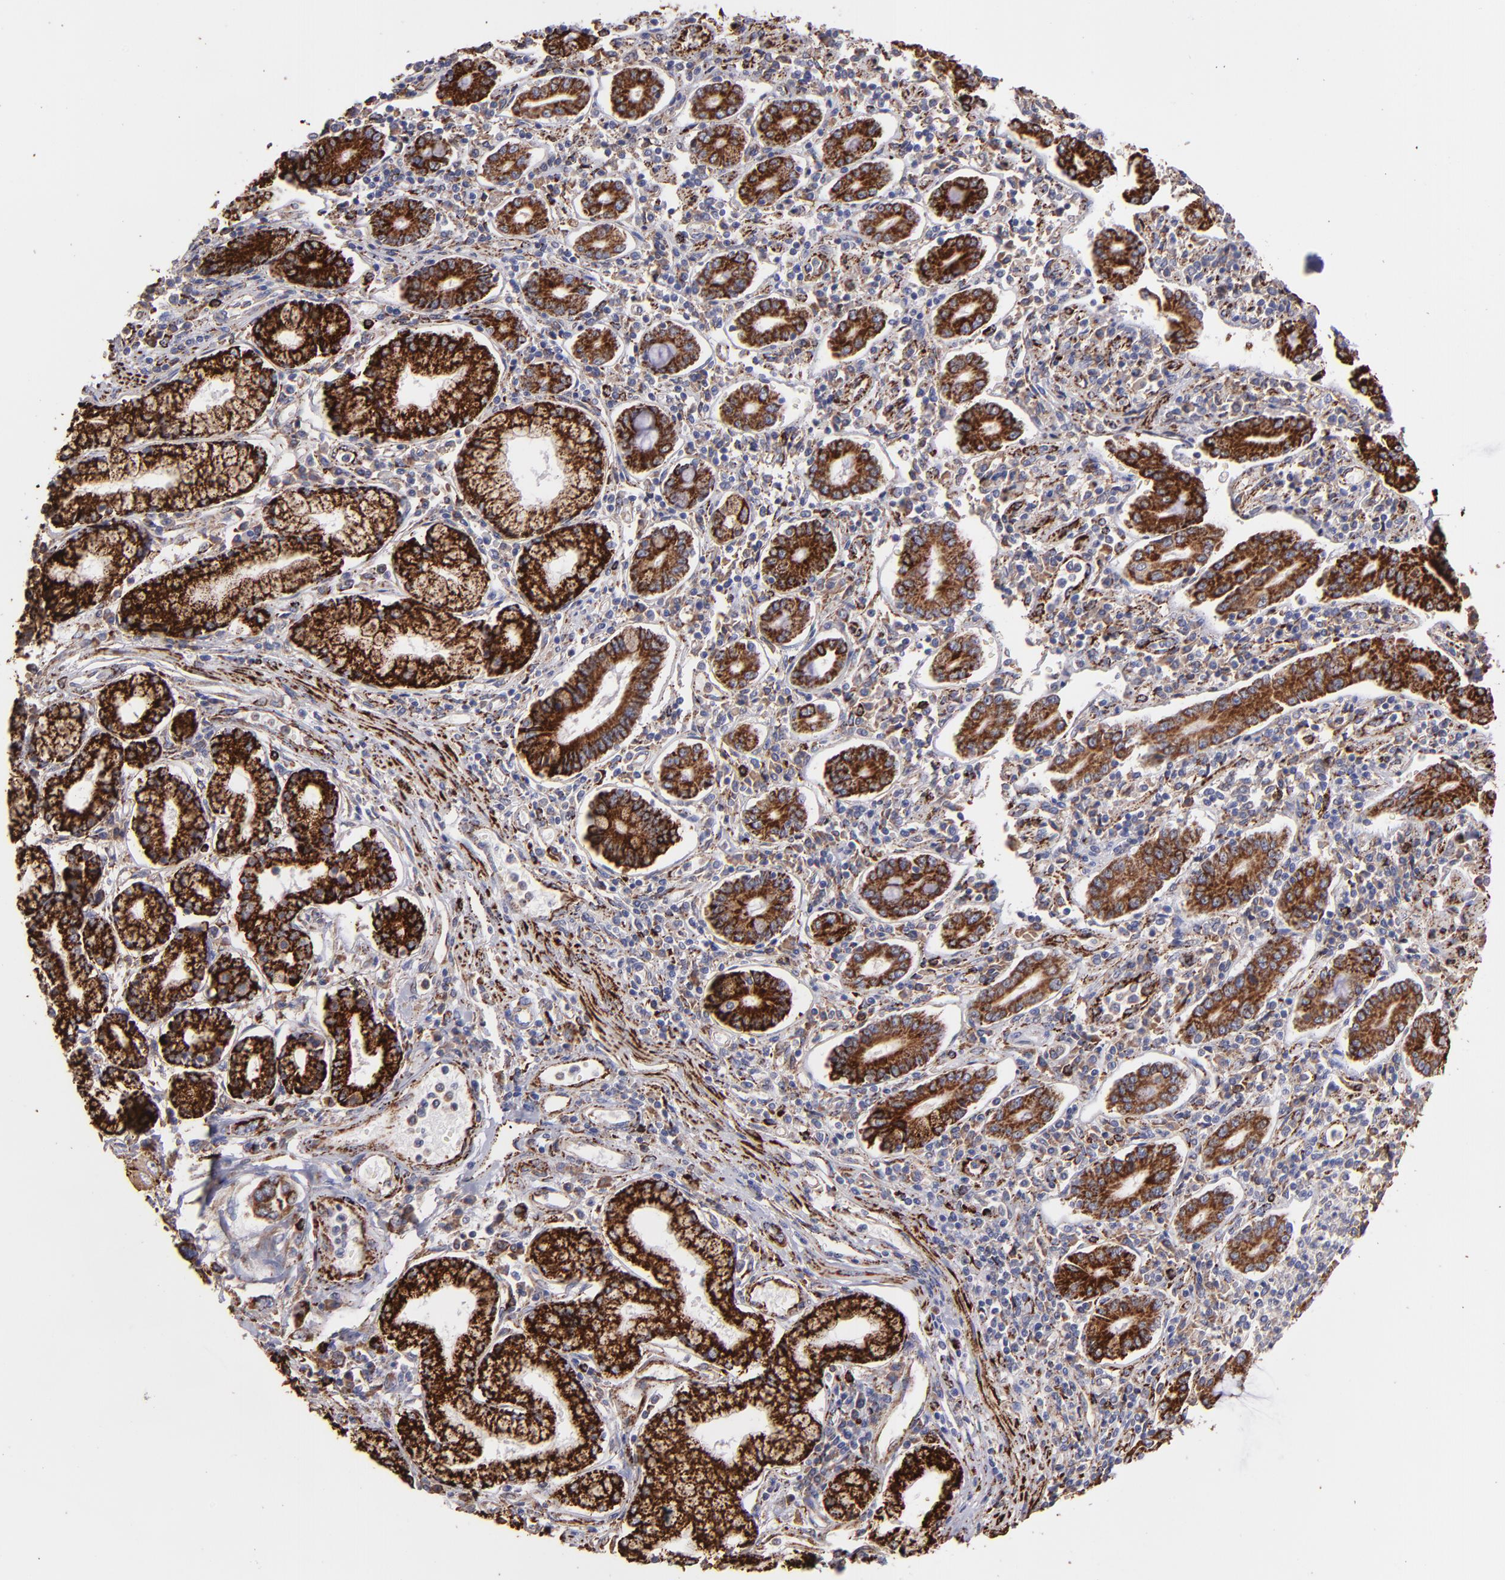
{"staining": {"intensity": "strong", "quantity": ">75%", "location": "cytoplasmic/membranous"}, "tissue": "pancreatic cancer", "cell_type": "Tumor cells", "image_type": "cancer", "snomed": [{"axis": "morphology", "description": "Adenocarcinoma, NOS"}, {"axis": "topography", "description": "Pancreas"}], "caption": "Human pancreatic cancer stained with a protein marker exhibits strong staining in tumor cells.", "gene": "MAOB", "patient": {"sex": "female", "age": 57}}